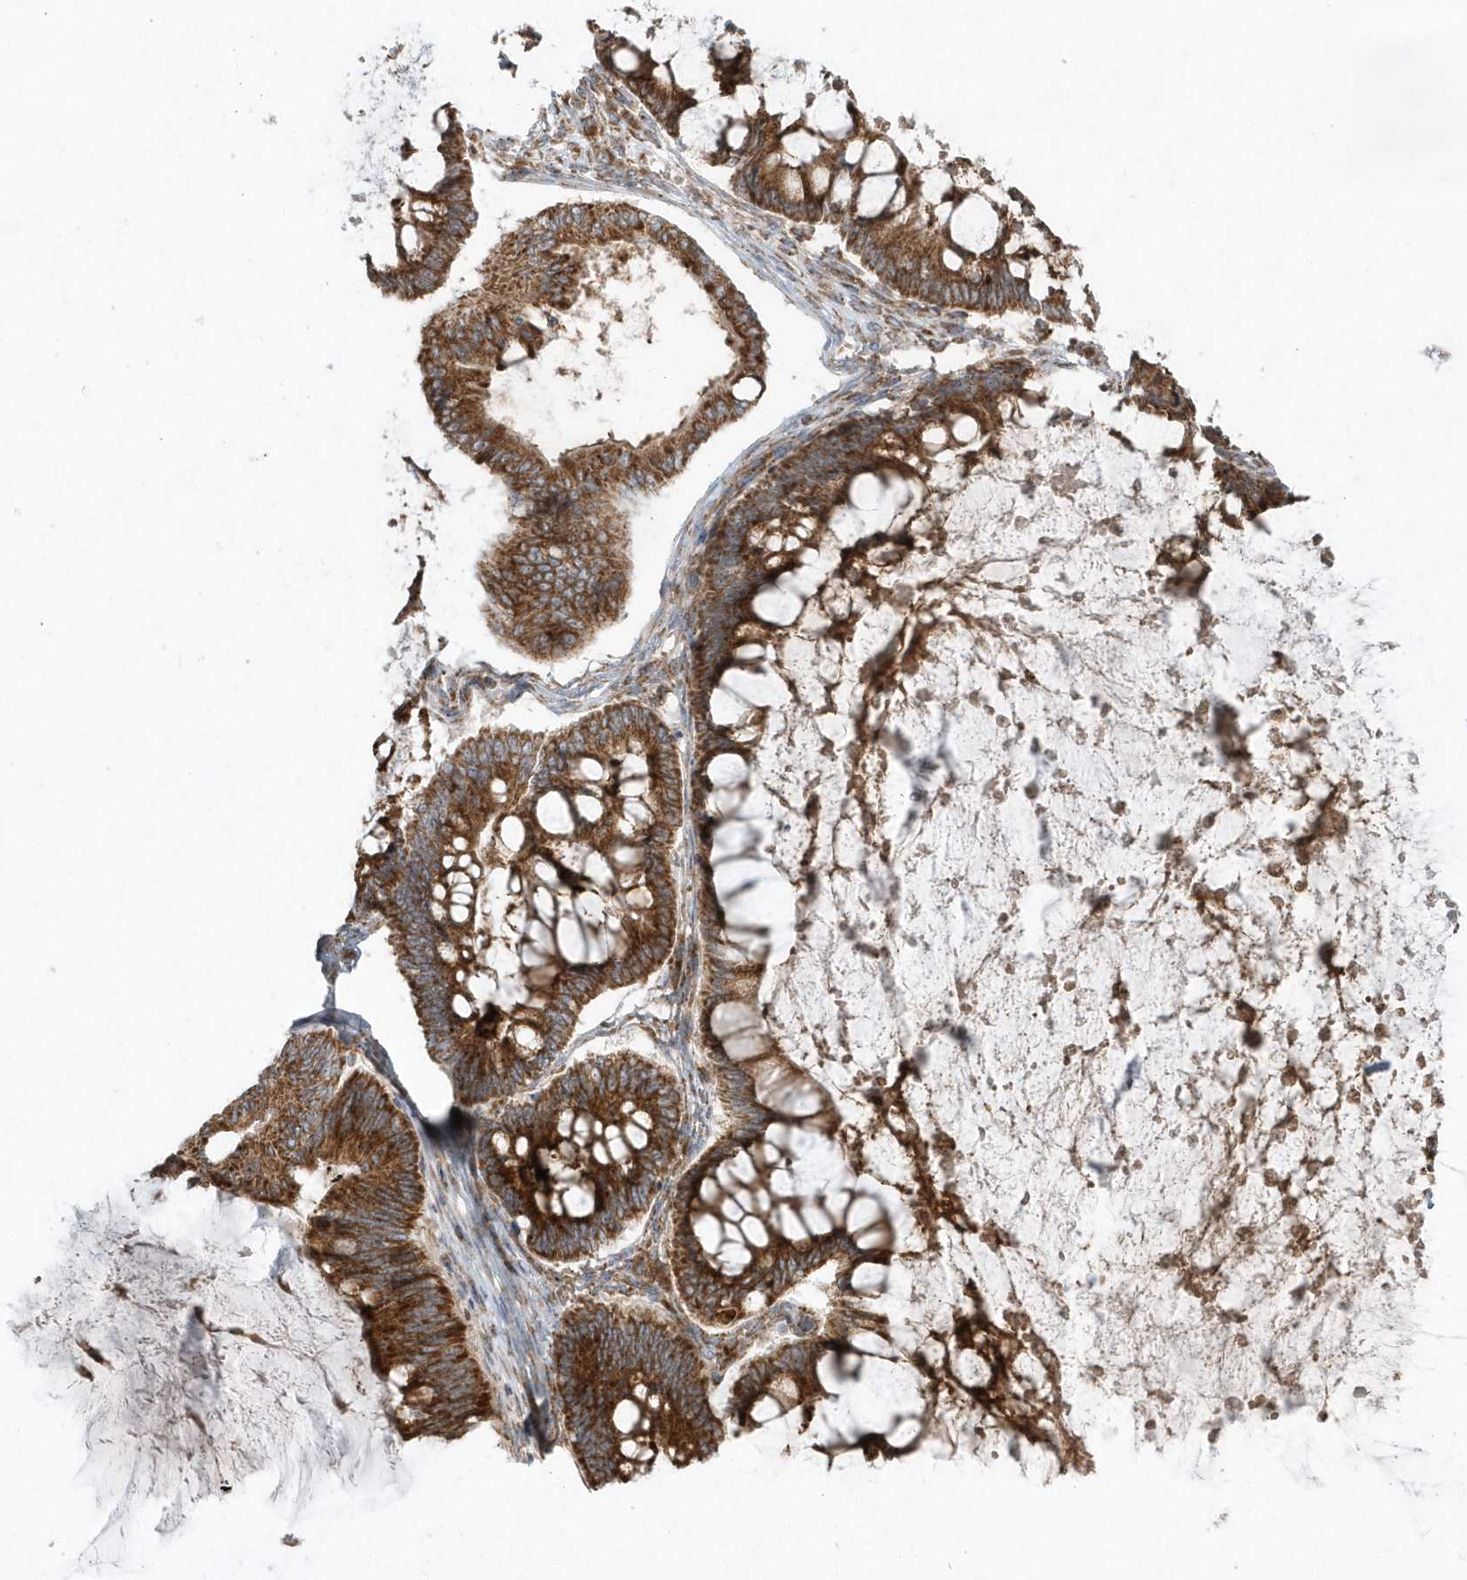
{"staining": {"intensity": "strong", "quantity": ">75%", "location": "cytoplasmic/membranous"}, "tissue": "ovarian cancer", "cell_type": "Tumor cells", "image_type": "cancer", "snomed": [{"axis": "morphology", "description": "Cystadenocarcinoma, mucinous, NOS"}, {"axis": "topography", "description": "Ovary"}], "caption": "Protein staining by immunohistochemistry (IHC) exhibits strong cytoplasmic/membranous staining in about >75% of tumor cells in ovarian cancer. (DAB IHC, brown staining for protein, blue staining for nuclei).", "gene": "SH3BP2", "patient": {"sex": "female", "age": 61}}